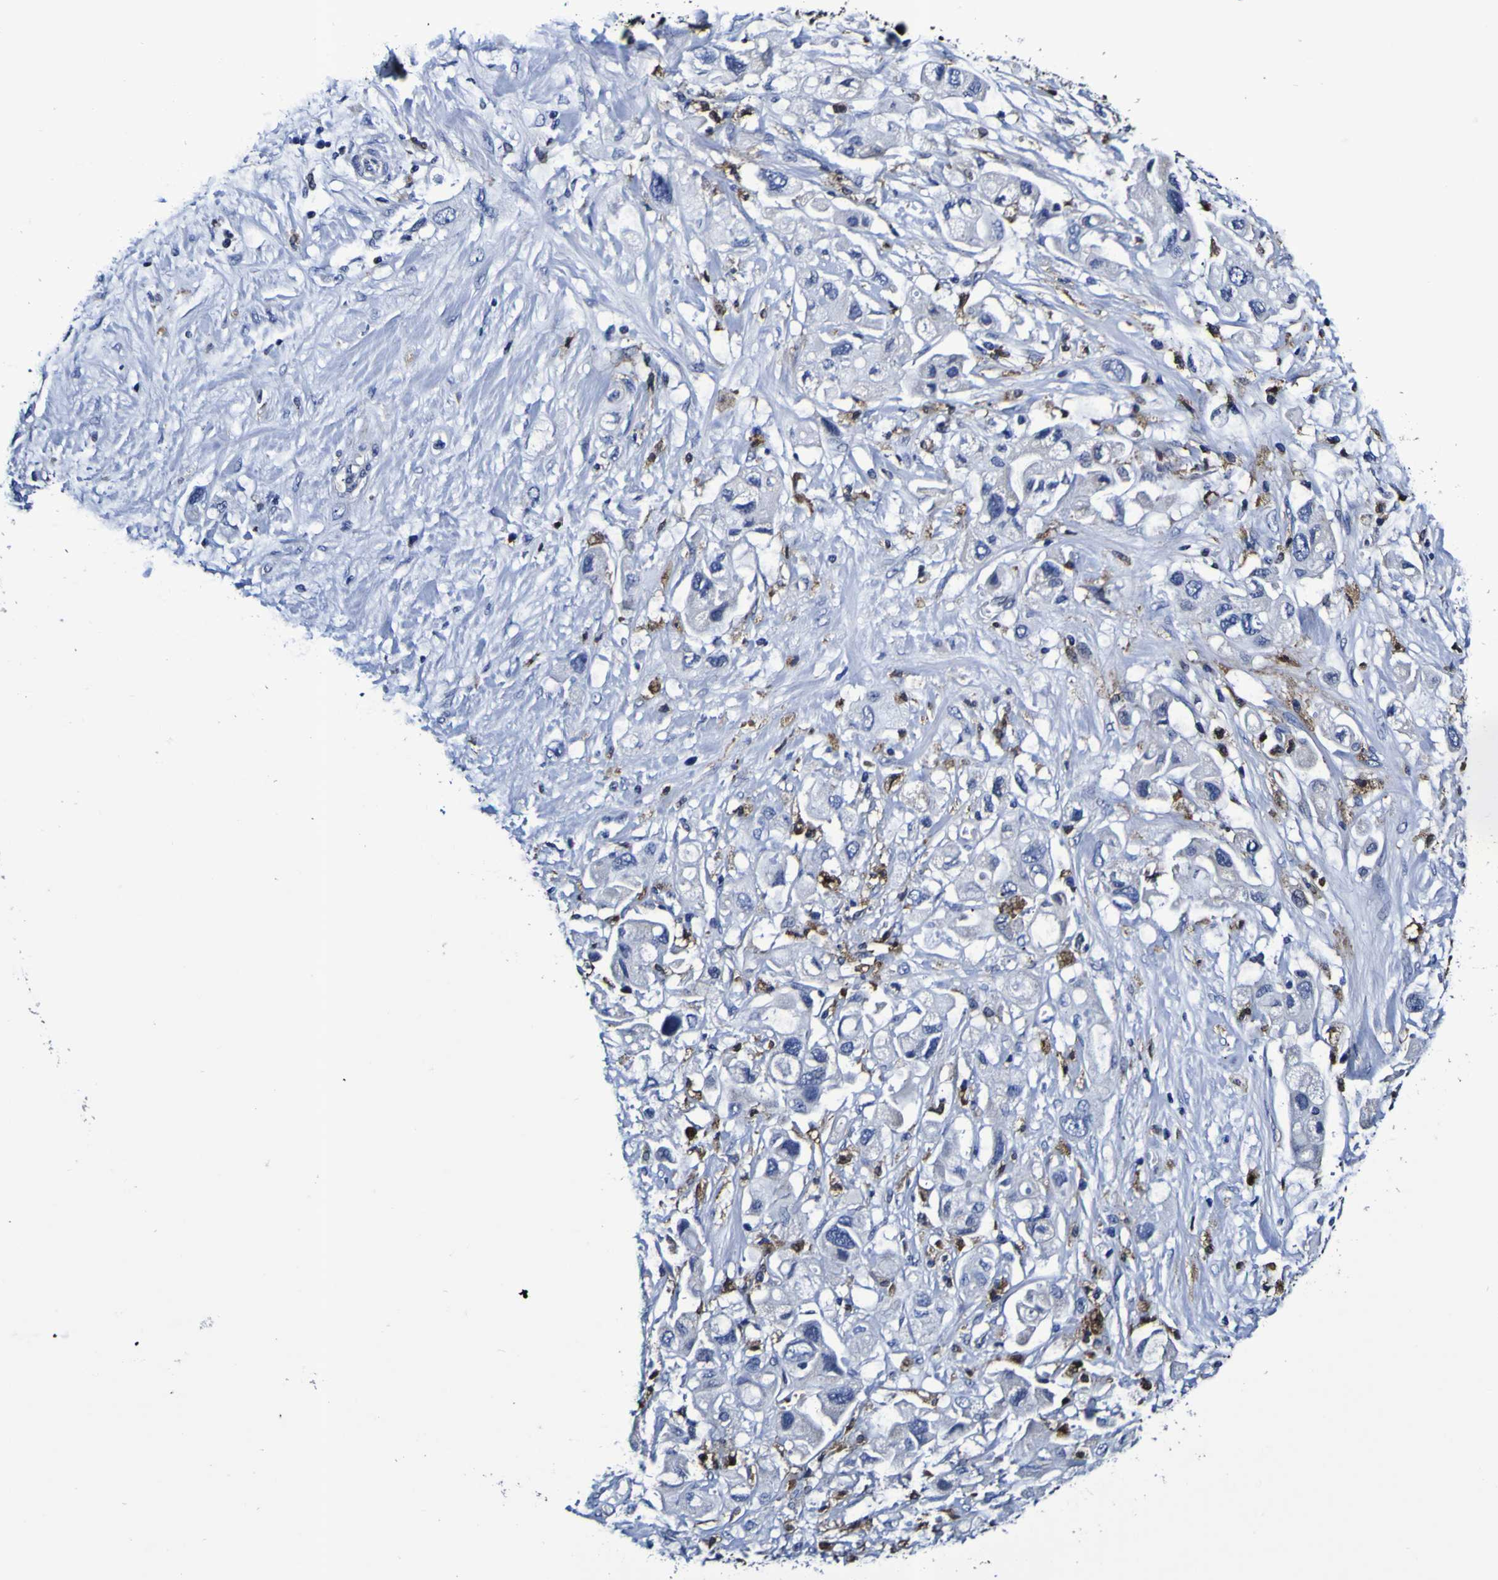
{"staining": {"intensity": "negative", "quantity": "none", "location": "none"}, "tissue": "pancreatic cancer", "cell_type": "Tumor cells", "image_type": "cancer", "snomed": [{"axis": "morphology", "description": "Adenocarcinoma, NOS"}, {"axis": "topography", "description": "Pancreas"}], "caption": "Immunohistochemistry histopathology image of neoplastic tissue: human pancreatic adenocarcinoma stained with DAB demonstrates no significant protein expression in tumor cells.", "gene": "GPX1", "patient": {"sex": "female", "age": 56}}